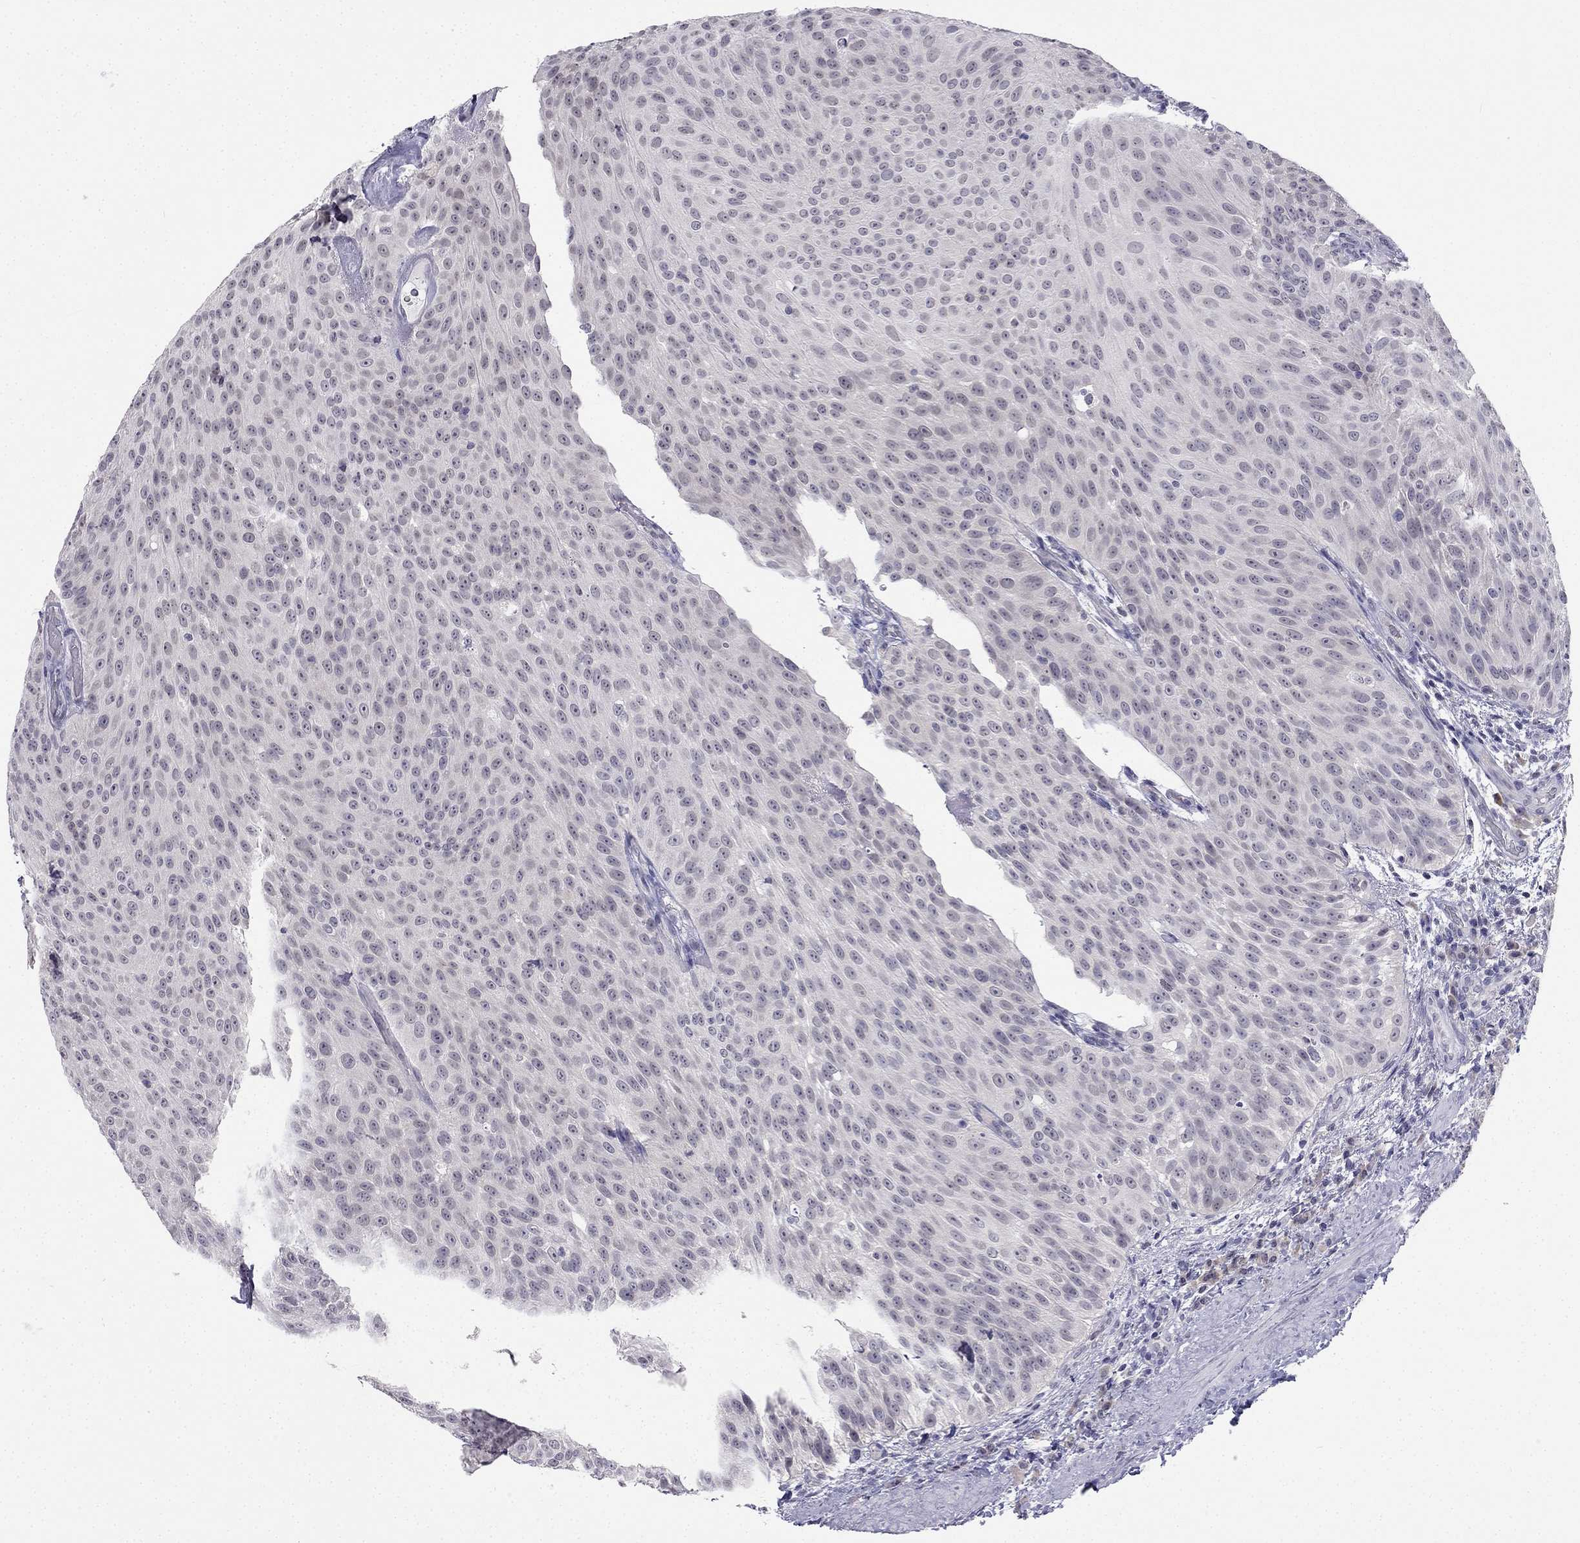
{"staining": {"intensity": "negative", "quantity": "none", "location": "none"}, "tissue": "urothelial cancer", "cell_type": "Tumor cells", "image_type": "cancer", "snomed": [{"axis": "morphology", "description": "Urothelial carcinoma, Low grade"}, {"axis": "topography", "description": "Urinary bladder"}], "caption": "Immunohistochemistry (IHC) histopathology image of urothelial carcinoma (low-grade) stained for a protein (brown), which exhibits no positivity in tumor cells.", "gene": "C16orf89", "patient": {"sex": "male", "age": 78}}